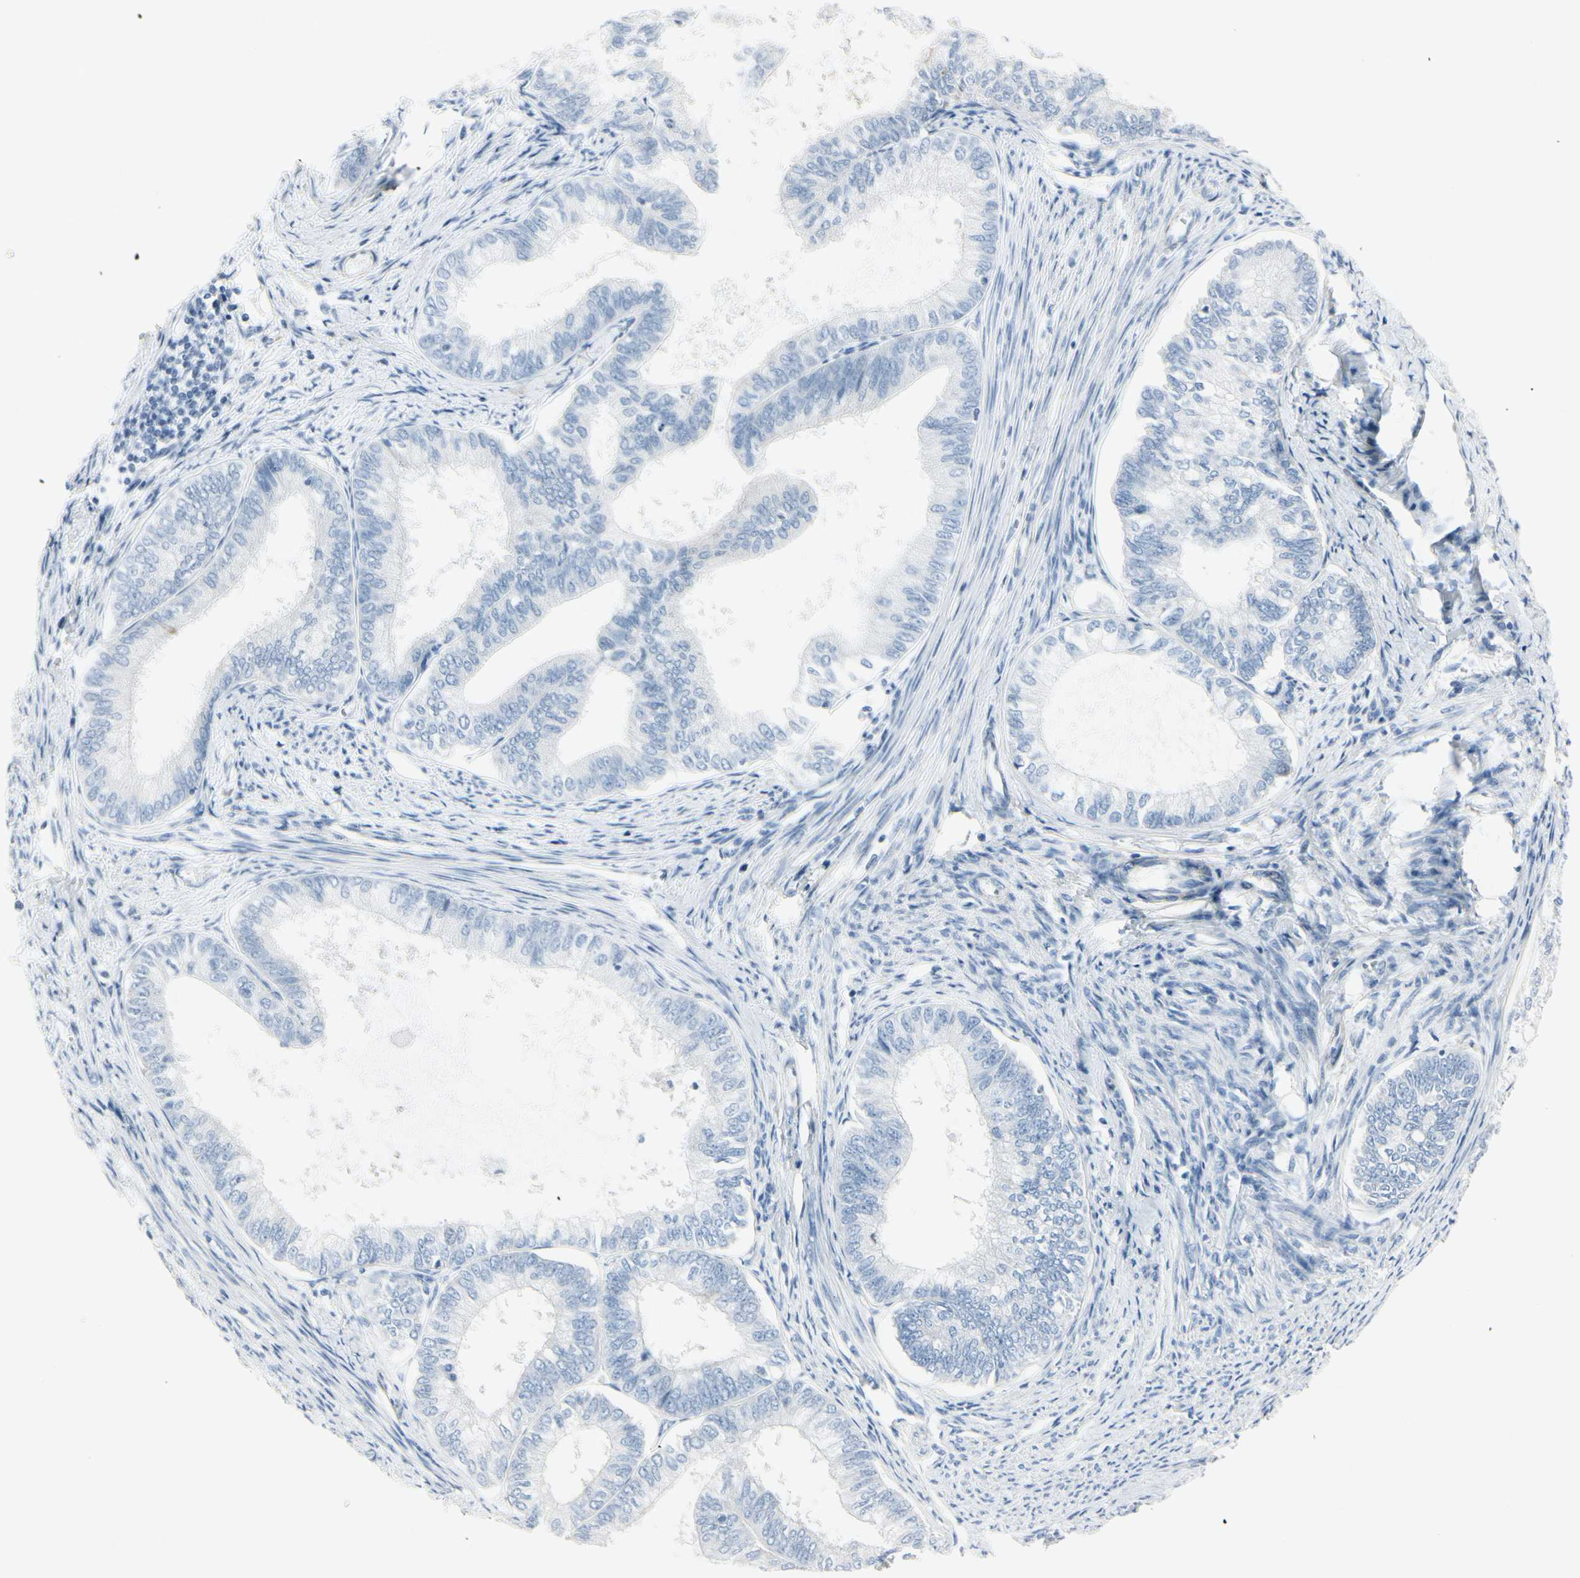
{"staining": {"intensity": "negative", "quantity": "none", "location": "none"}, "tissue": "endometrial cancer", "cell_type": "Tumor cells", "image_type": "cancer", "snomed": [{"axis": "morphology", "description": "Adenocarcinoma, NOS"}, {"axis": "topography", "description": "Endometrium"}], "caption": "Endometrial cancer was stained to show a protein in brown. There is no significant expression in tumor cells. Brightfield microscopy of immunohistochemistry (IHC) stained with DAB (3,3'-diaminobenzidine) (brown) and hematoxylin (blue), captured at high magnification.", "gene": "CDHR5", "patient": {"sex": "female", "age": 86}}